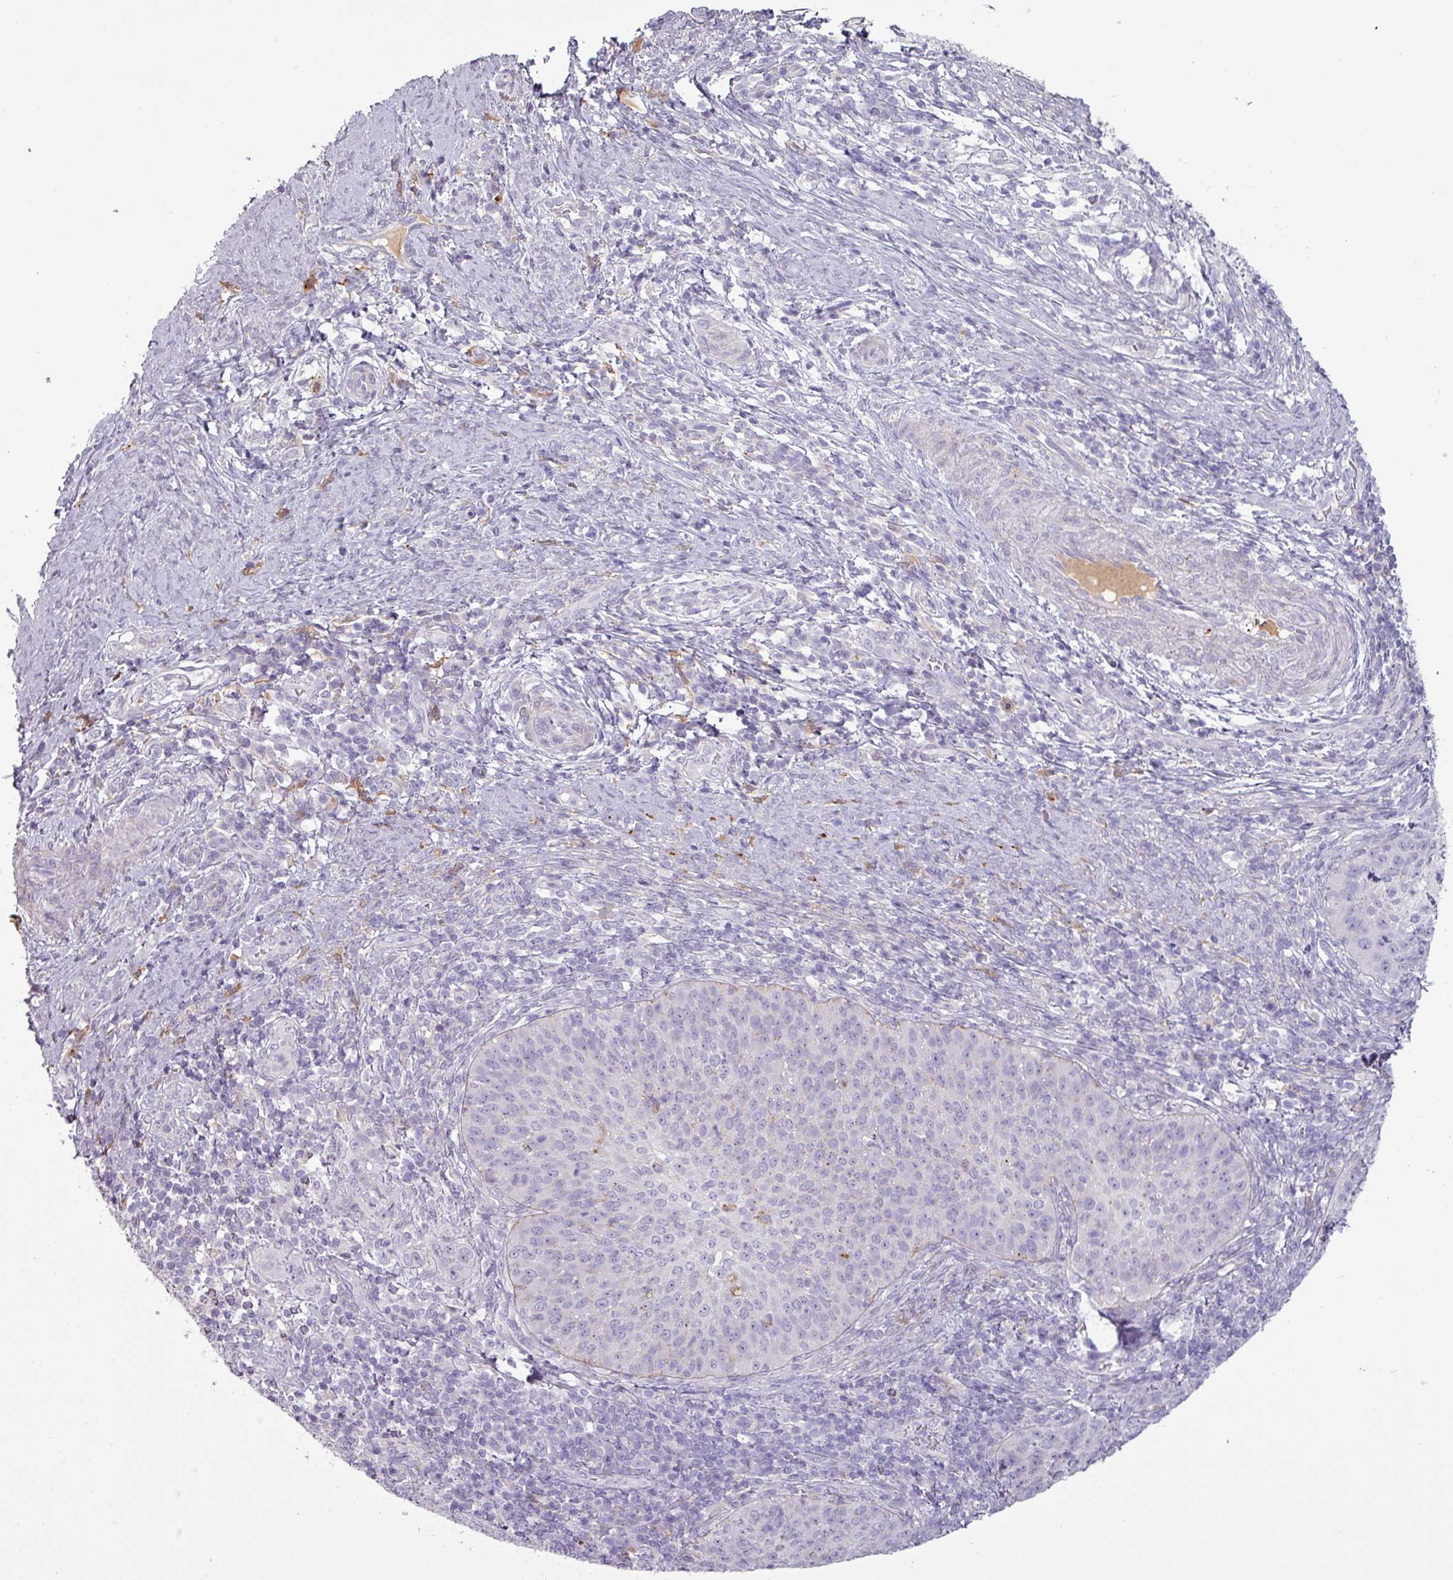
{"staining": {"intensity": "negative", "quantity": "none", "location": "none"}, "tissue": "cervical cancer", "cell_type": "Tumor cells", "image_type": "cancer", "snomed": [{"axis": "morphology", "description": "Squamous cell carcinoma, NOS"}, {"axis": "topography", "description": "Cervix"}], "caption": "Immunohistochemical staining of human cervical squamous cell carcinoma reveals no significant staining in tumor cells. (DAB immunohistochemistry visualized using brightfield microscopy, high magnification).", "gene": "C4B", "patient": {"sex": "female", "age": 30}}